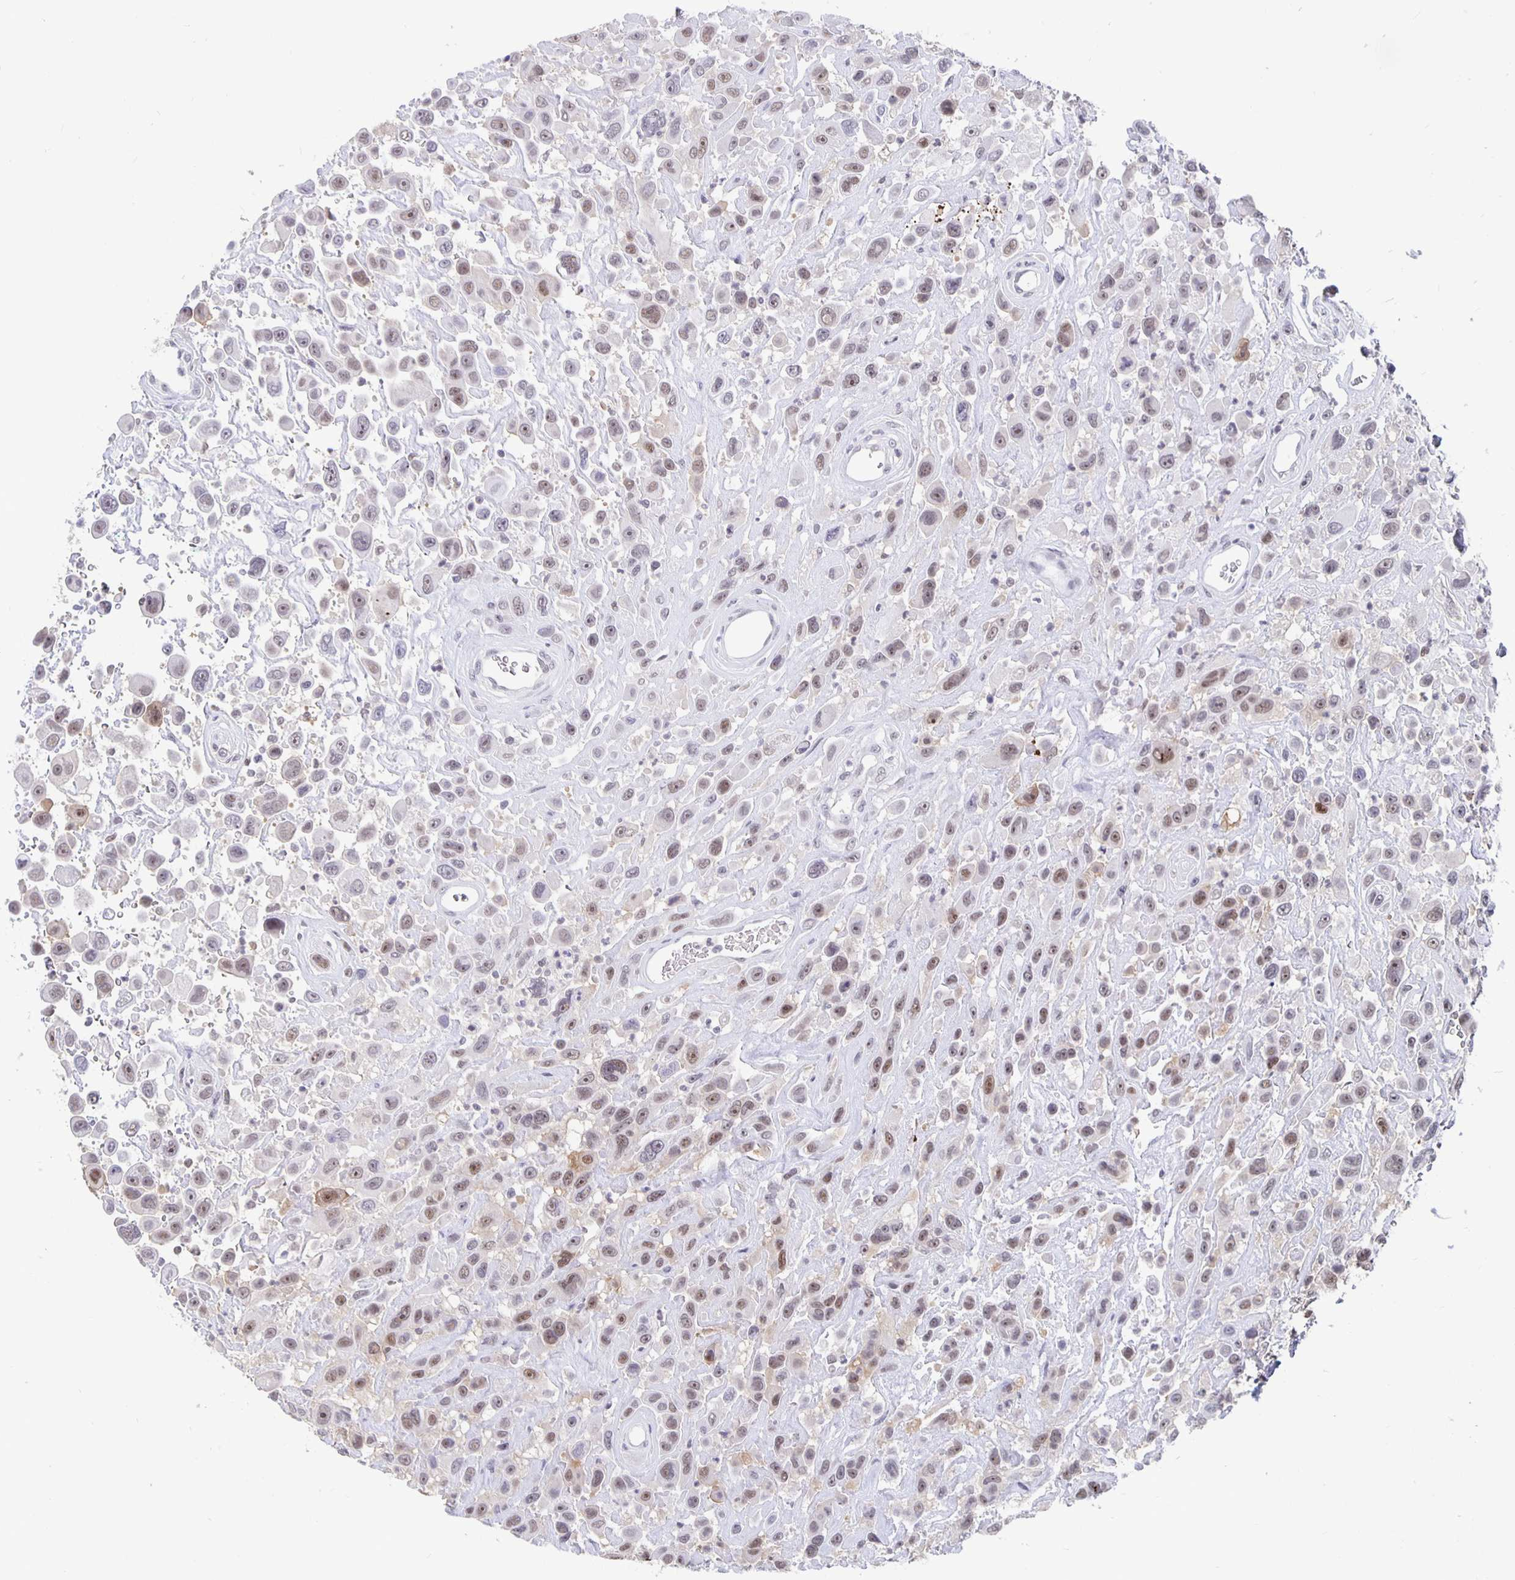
{"staining": {"intensity": "weak", "quantity": "25%-75%", "location": "nuclear"}, "tissue": "urothelial cancer", "cell_type": "Tumor cells", "image_type": "cancer", "snomed": [{"axis": "morphology", "description": "Urothelial carcinoma, High grade"}, {"axis": "topography", "description": "Urinary bladder"}], "caption": "DAB immunohistochemical staining of urothelial cancer shows weak nuclear protein staining in about 25%-75% of tumor cells.", "gene": "ZNF691", "patient": {"sex": "male", "age": 53}}